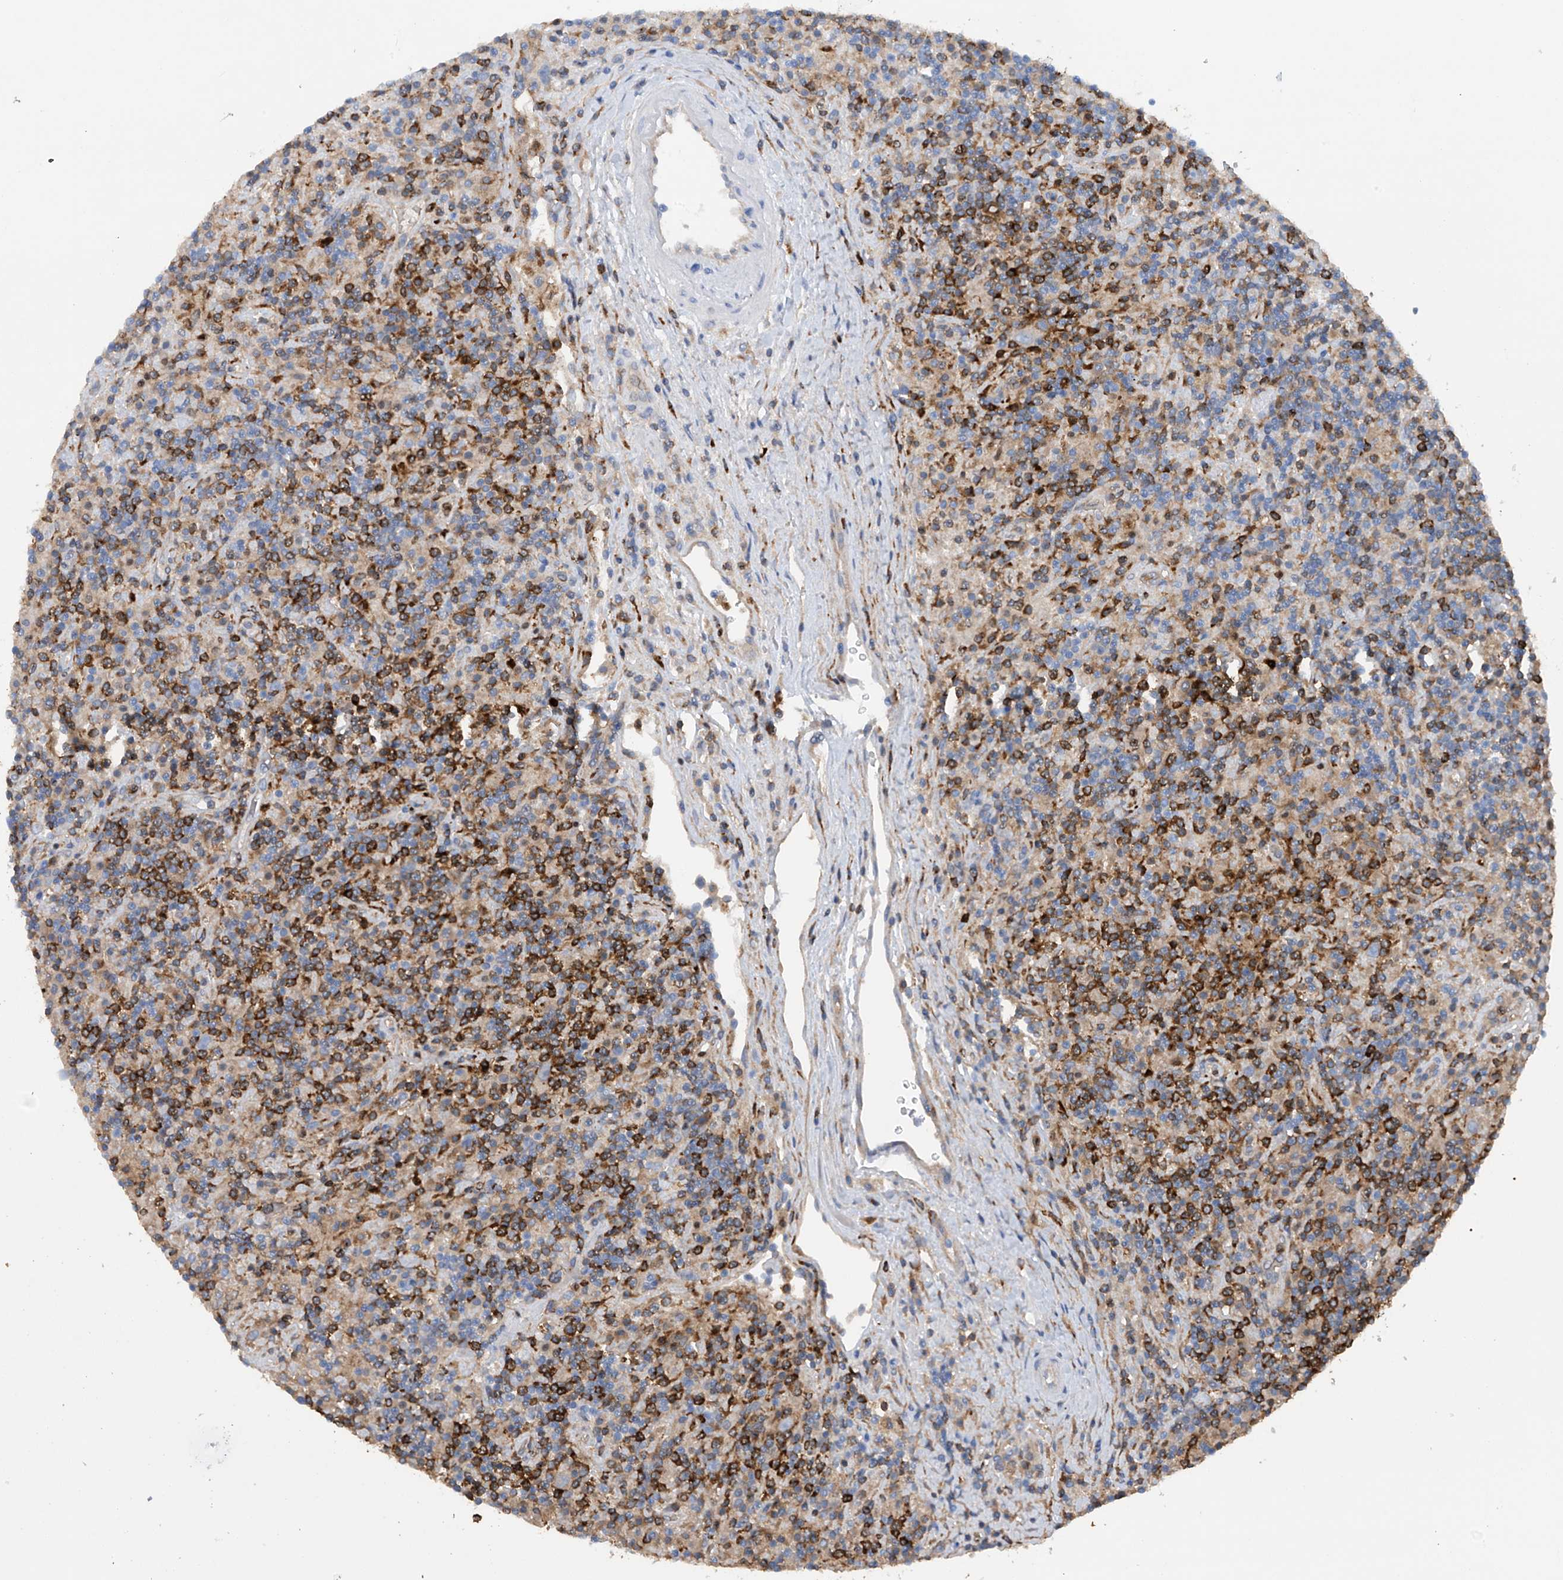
{"staining": {"intensity": "negative", "quantity": "none", "location": "none"}, "tissue": "lymphoma", "cell_type": "Tumor cells", "image_type": "cancer", "snomed": [{"axis": "morphology", "description": "Hodgkin's disease, NOS"}, {"axis": "topography", "description": "Lymph node"}], "caption": "Micrograph shows no protein positivity in tumor cells of Hodgkin's disease tissue.", "gene": "PHACTR2", "patient": {"sex": "male", "age": 70}}